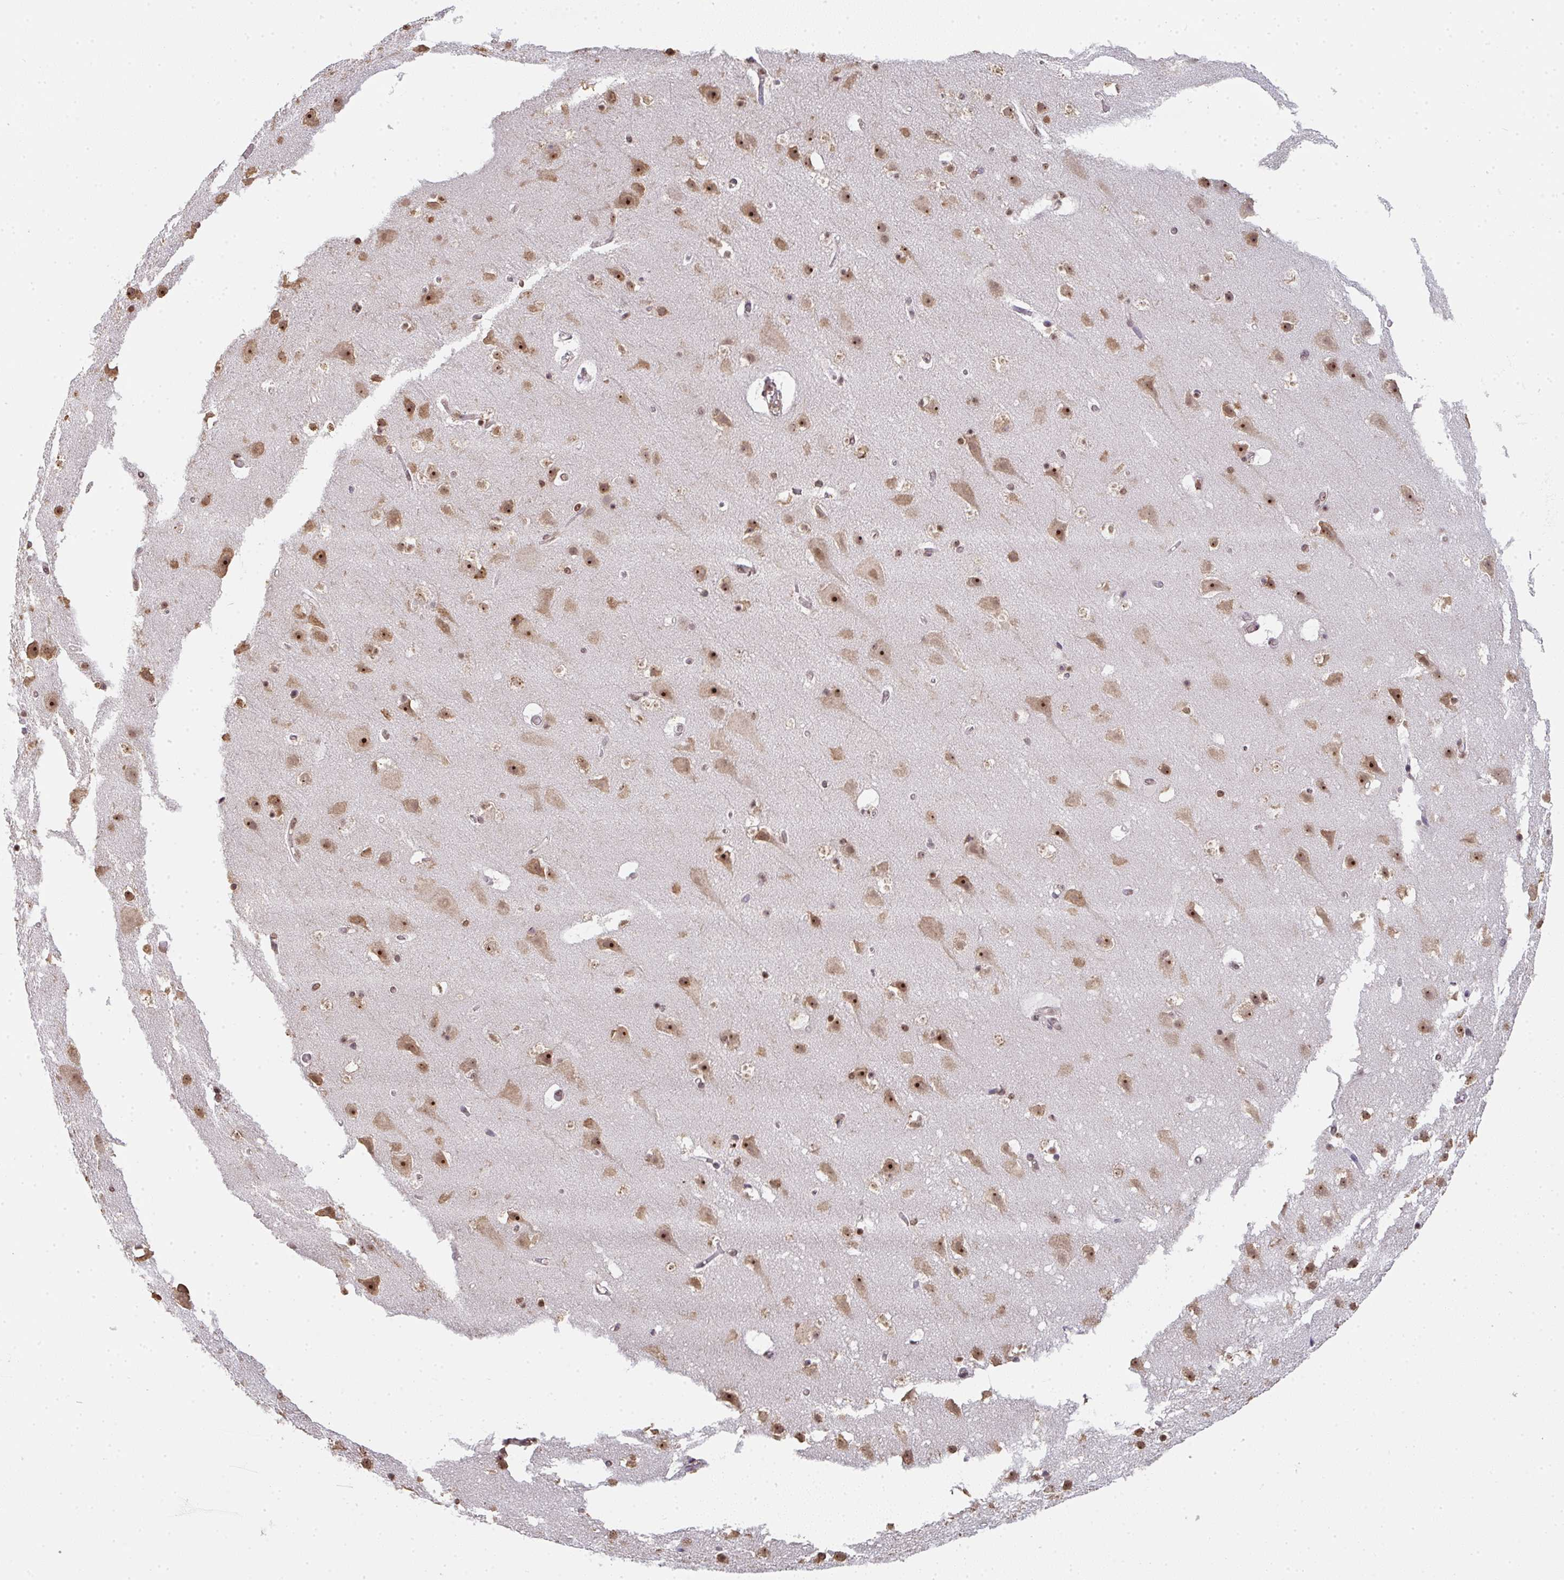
{"staining": {"intensity": "moderate", "quantity": "25%-75%", "location": "nuclear"}, "tissue": "cerebral cortex", "cell_type": "Endothelial cells", "image_type": "normal", "snomed": [{"axis": "morphology", "description": "Normal tissue, NOS"}, {"axis": "topography", "description": "Cerebral cortex"}], "caption": "Cerebral cortex stained with DAB IHC shows medium levels of moderate nuclear positivity in about 25%-75% of endothelial cells.", "gene": "DKC1", "patient": {"sex": "female", "age": 42}}